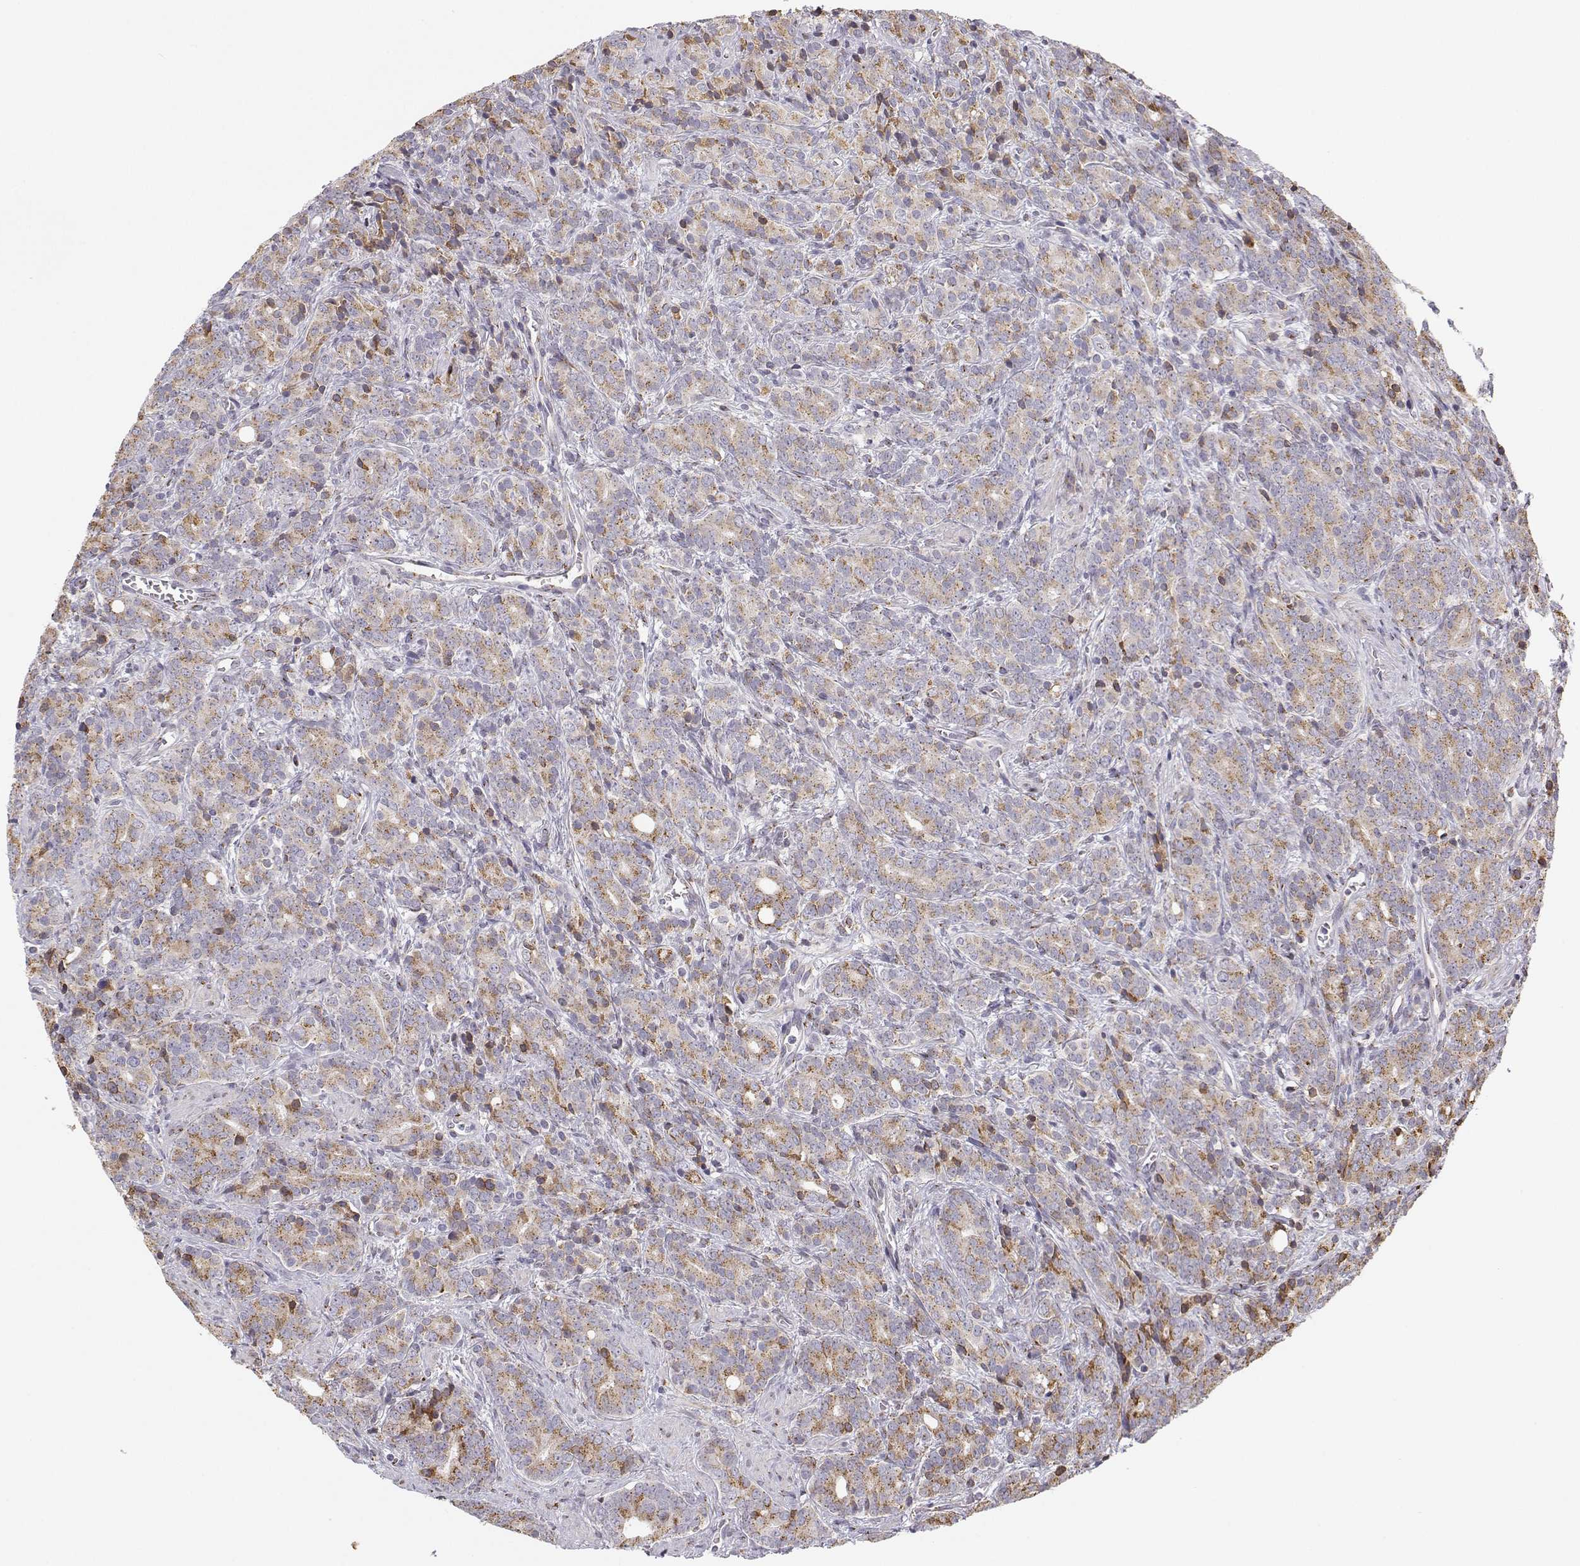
{"staining": {"intensity": "moderate", "quantity": "25%-75%", "location": "cytoplasmic/membranous"}, "tissue": "prostate cancer", "cell_type": "Tumor cells", "image_type": "cancer", "snomed": [{"axis": "morphology", "description": "Adenocarcinoma, High grade"}, {"axis": "topography", "description": "Prostate"}], "caption": "DAB (3,3'-diaminobenzidine) immunohistochemical staining of high-grade adenocarcinoma (prostate) exhibits moderate cytoplasmic/membranous protein staining in approximately 25%-75% of tumor cells.", "gene": "STARD13", "patient": {"sex": "male", "age": 84}}